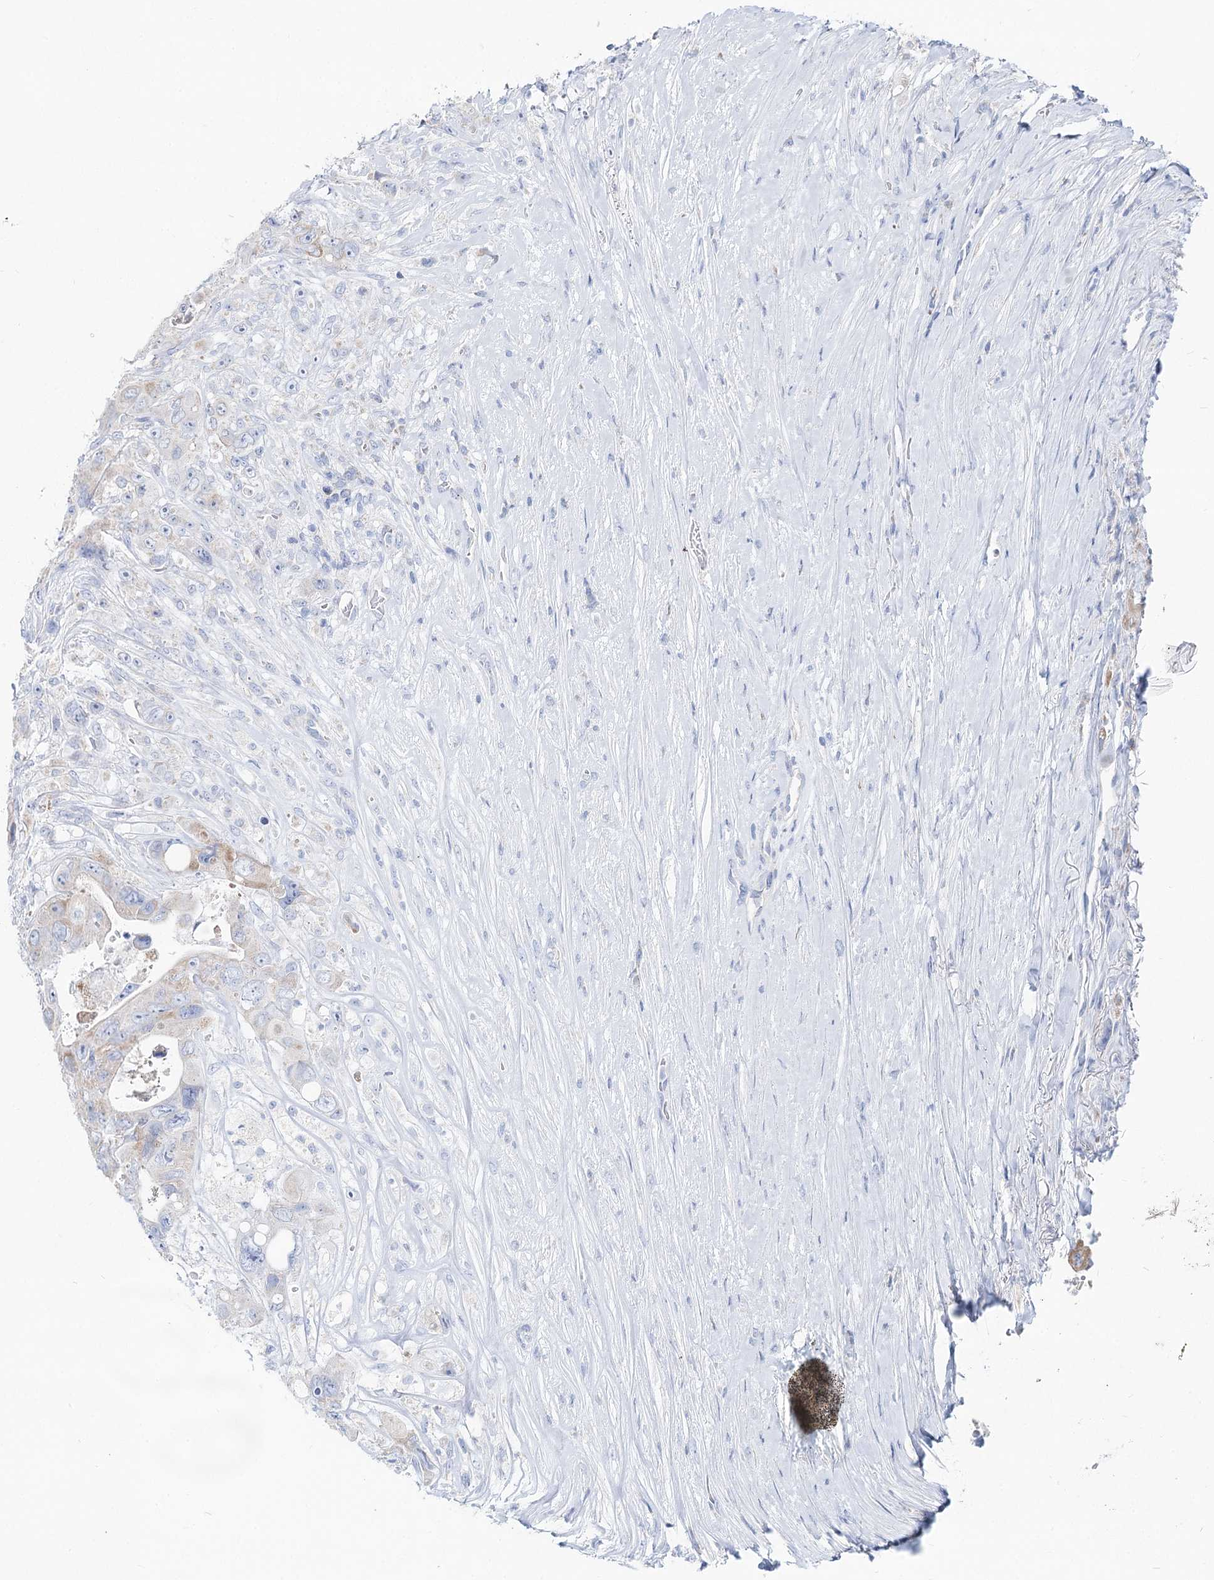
{"staining": {"intensity": "weak", "quantity": "<25%", "location": "cytoplasmic/membranous"}, "tissue": "colorectal cancer", "cell_type": "Tumor cells", "image_type": "cancer", "snomed": [{"axis": "morphology", "description": "Adenocarcinoma, NOS"}, {"axis": "topography", "description": "Colon"}], "caption": "Tumor cells show no significant protein positivity in colorectal cancer (adenocarcinoma).", "gene": "MCCC2", "patient": {"sex": "female", "age": 46}}